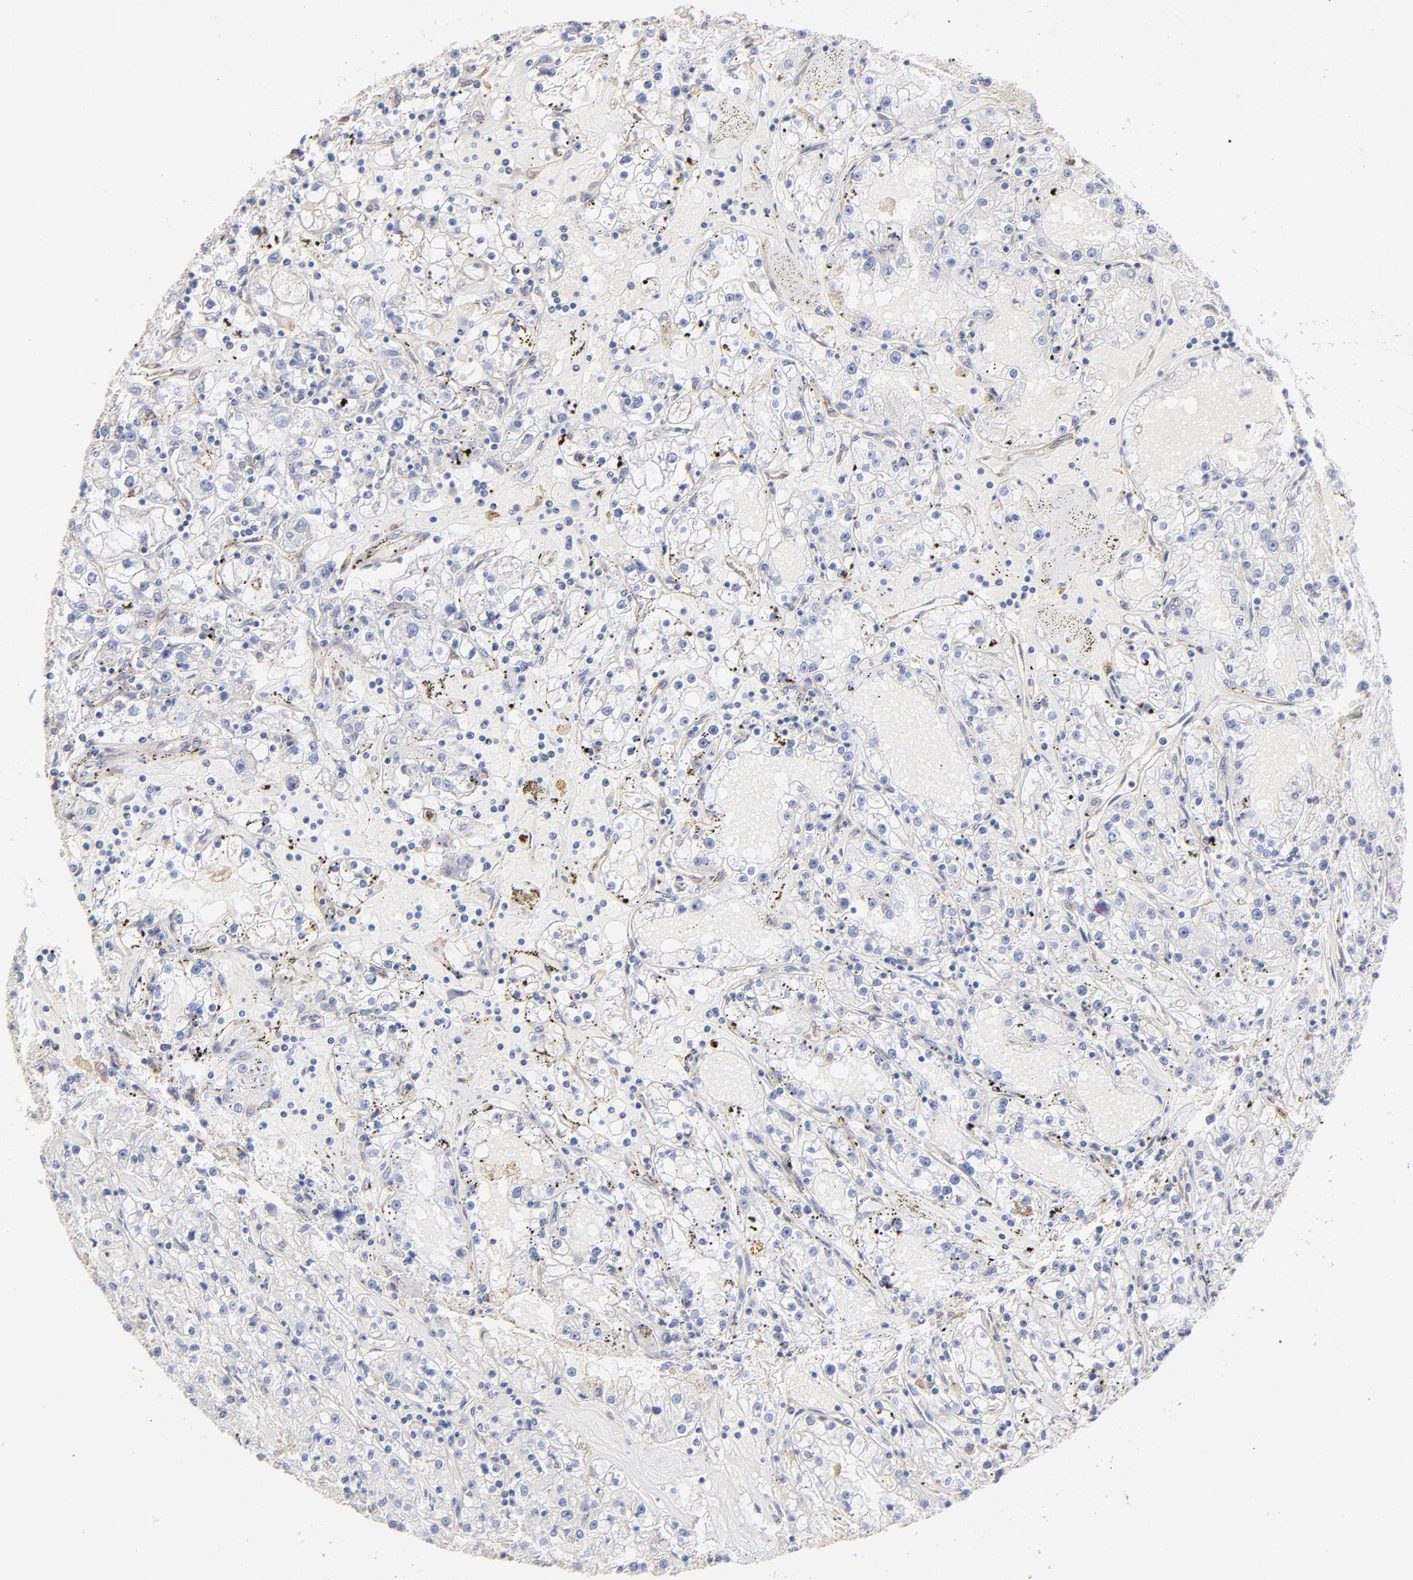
{"staining": {"intensity": "negative", "quantity": "none", "location": "none"}, "tissue": "renal cancer", "cell_type": "Tumor cells", "image_type": "cancer", "snomed": [{"axis": "morphology", "description": "Adenocarcinoma, NOS"}, {"axis": "topography", "description": "Kidney"}], "caption": "A micrograph of human adenocarcinoma (renal) is negative for staining in tumor cells. (Brightfield microscopy of DAB (3,3'-diaminobenzidine) immunohistochemistry at high magnification).", "gene": "LRCH2", "patient": {"sex": "male", "age": 56}}